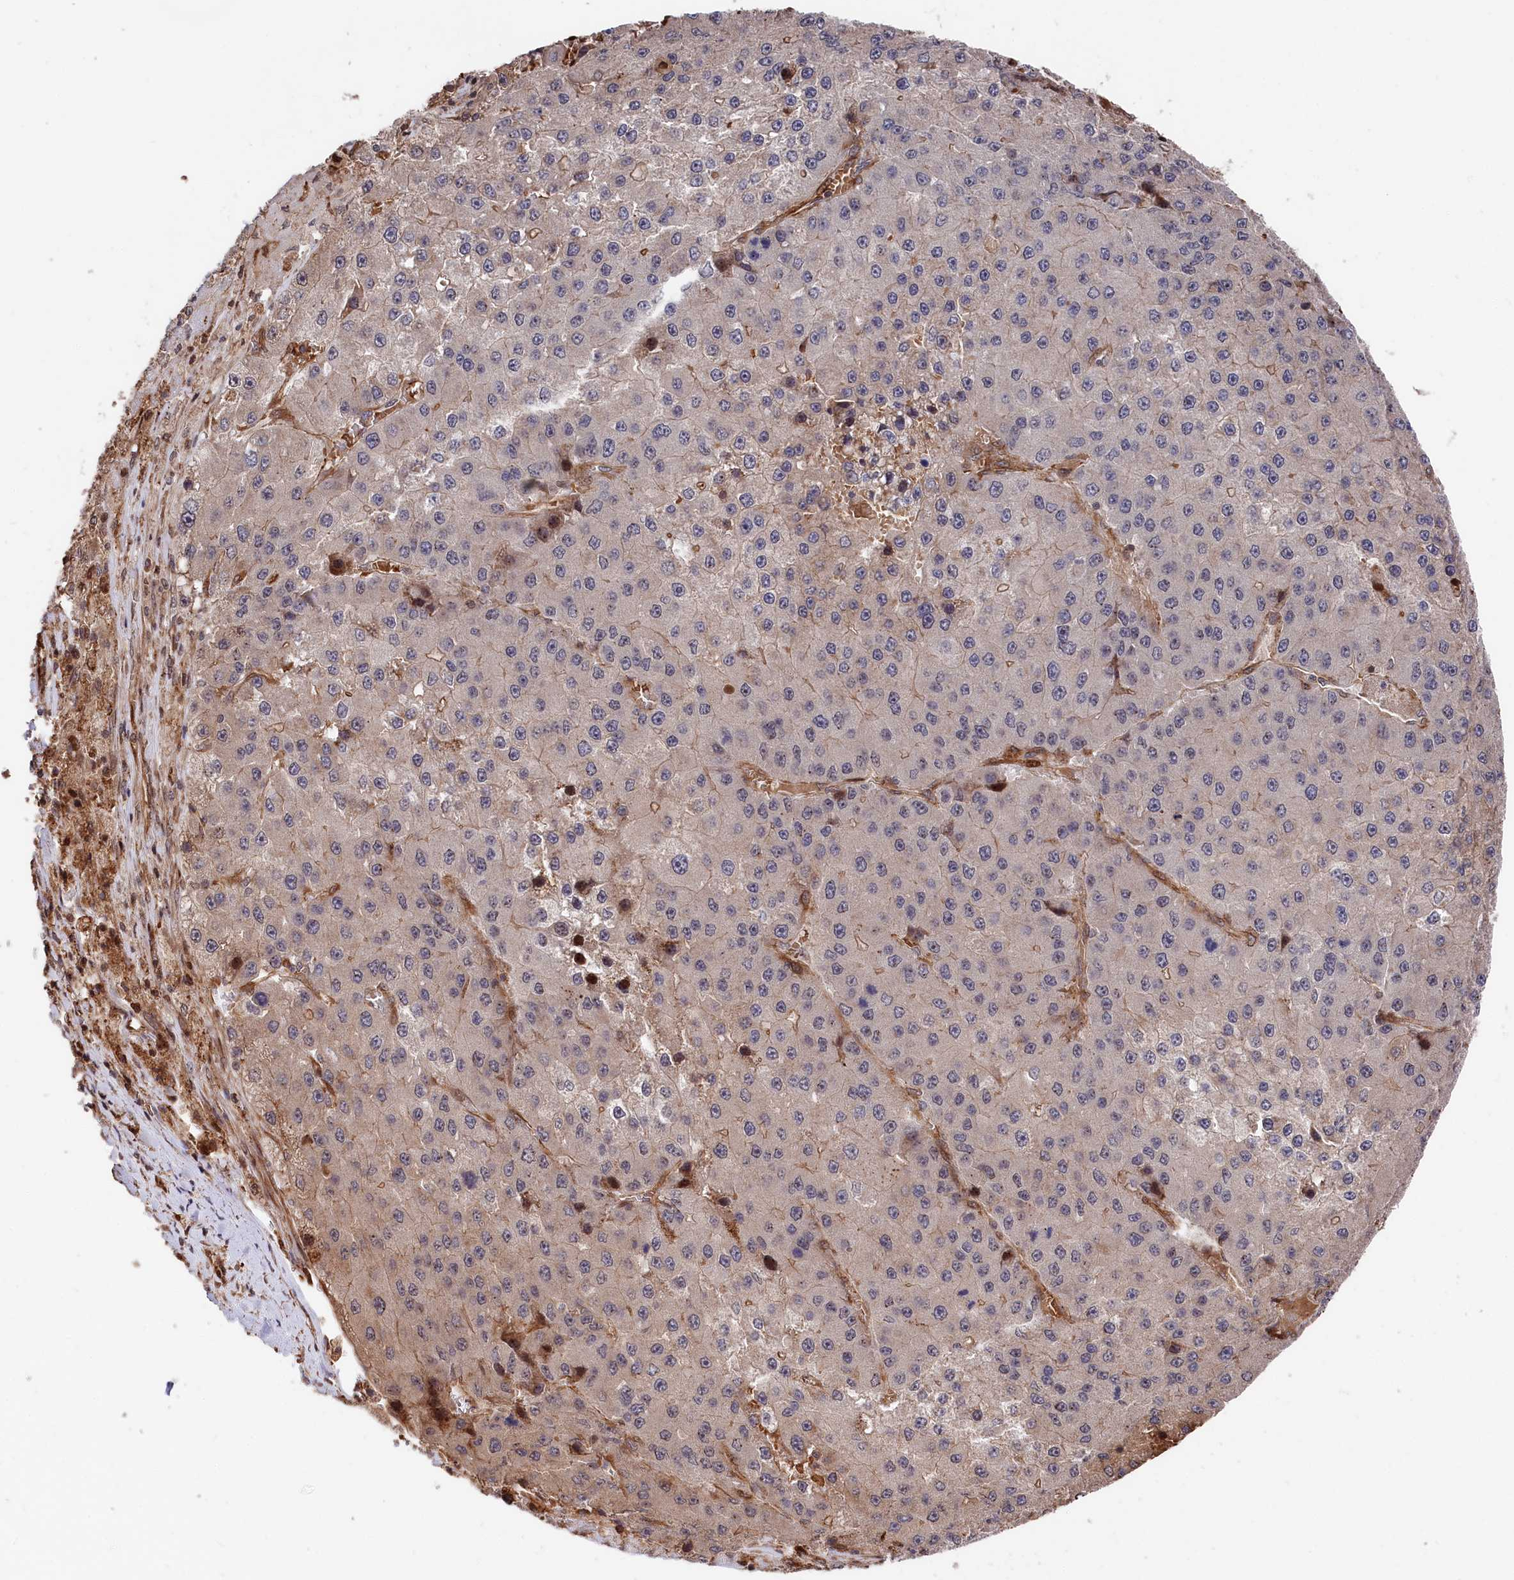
{"staining": {"intensity": "negative", "quantity": "none", "location": "none"}, "tissue": "liver cancer", "cell_type": "Tumor cells", "image_type": "cancer", "snomed": [{"axis": "morphology", "description": "Carcinoma, Hepatocellular, NOS"}, {"axis": "topography", "description": "Liver"}], "caption": "Tumor cells show no significant protein positivity in liver cancer.", "gene": "TNKS1BP1", "patient": {"sex": "female", "age": 73}}